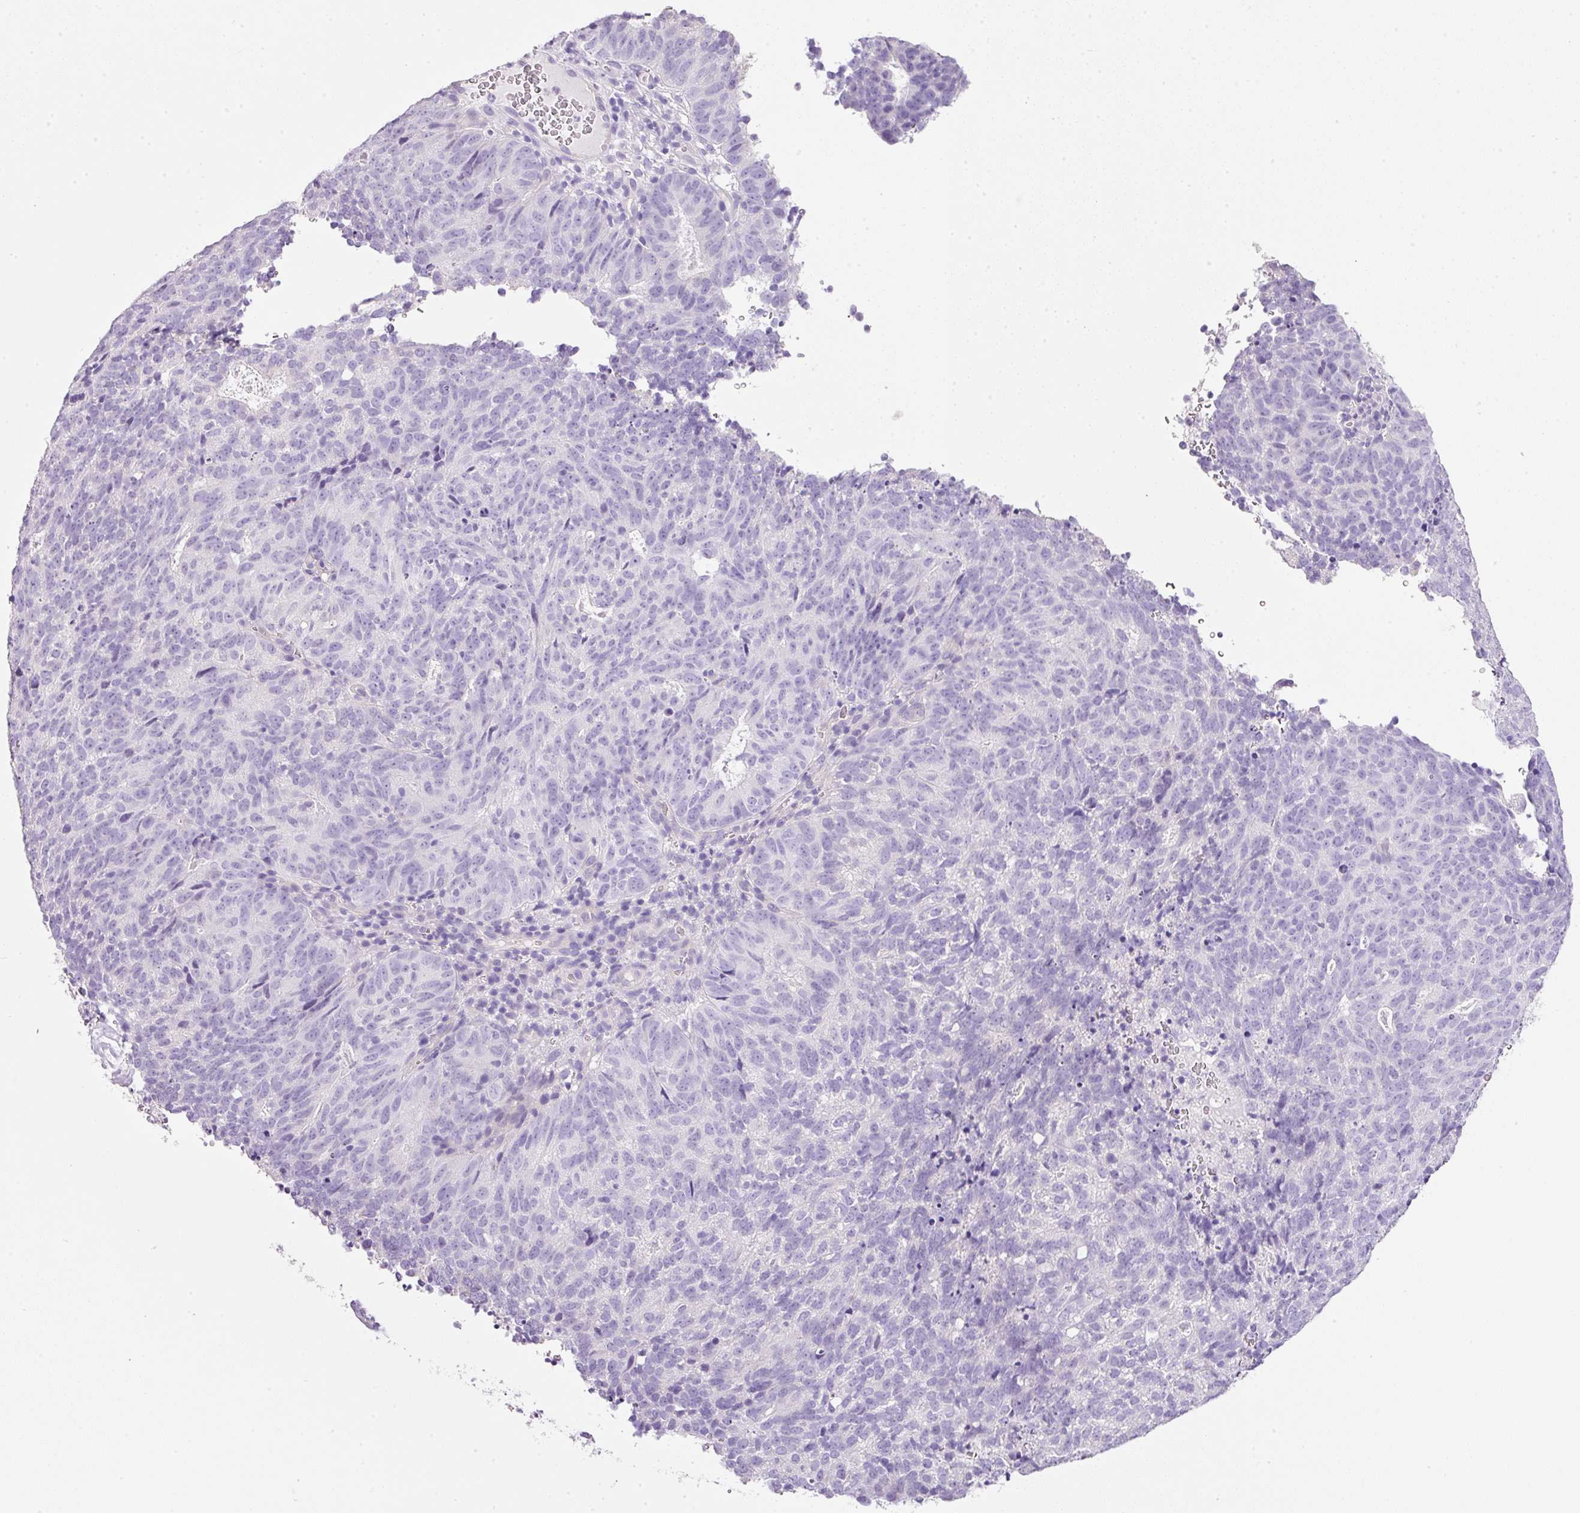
{"staining": {"intensity": "negative", "quantity": "none", "location": "none"}, "tissue": "cervical cancer", "cell_type": "Tumor cells", "image_type": "cancer", "snomed": [{"axis": "morphology", "description": "Adenocarcinoma, NOS"}, {"axis": "topography", "description": "Cervix"}], "caption": "This histopathology image is of cervical cancer stained with immunohistochemistry to label a protein in brown with the nuclei are counter-stained blue. There is no expression in tumor cells. (Immunohistochemistry, brightfield microscopy, high magnification).", "gene": "BSND", "patient": {"sex": "female", "age": 38}}